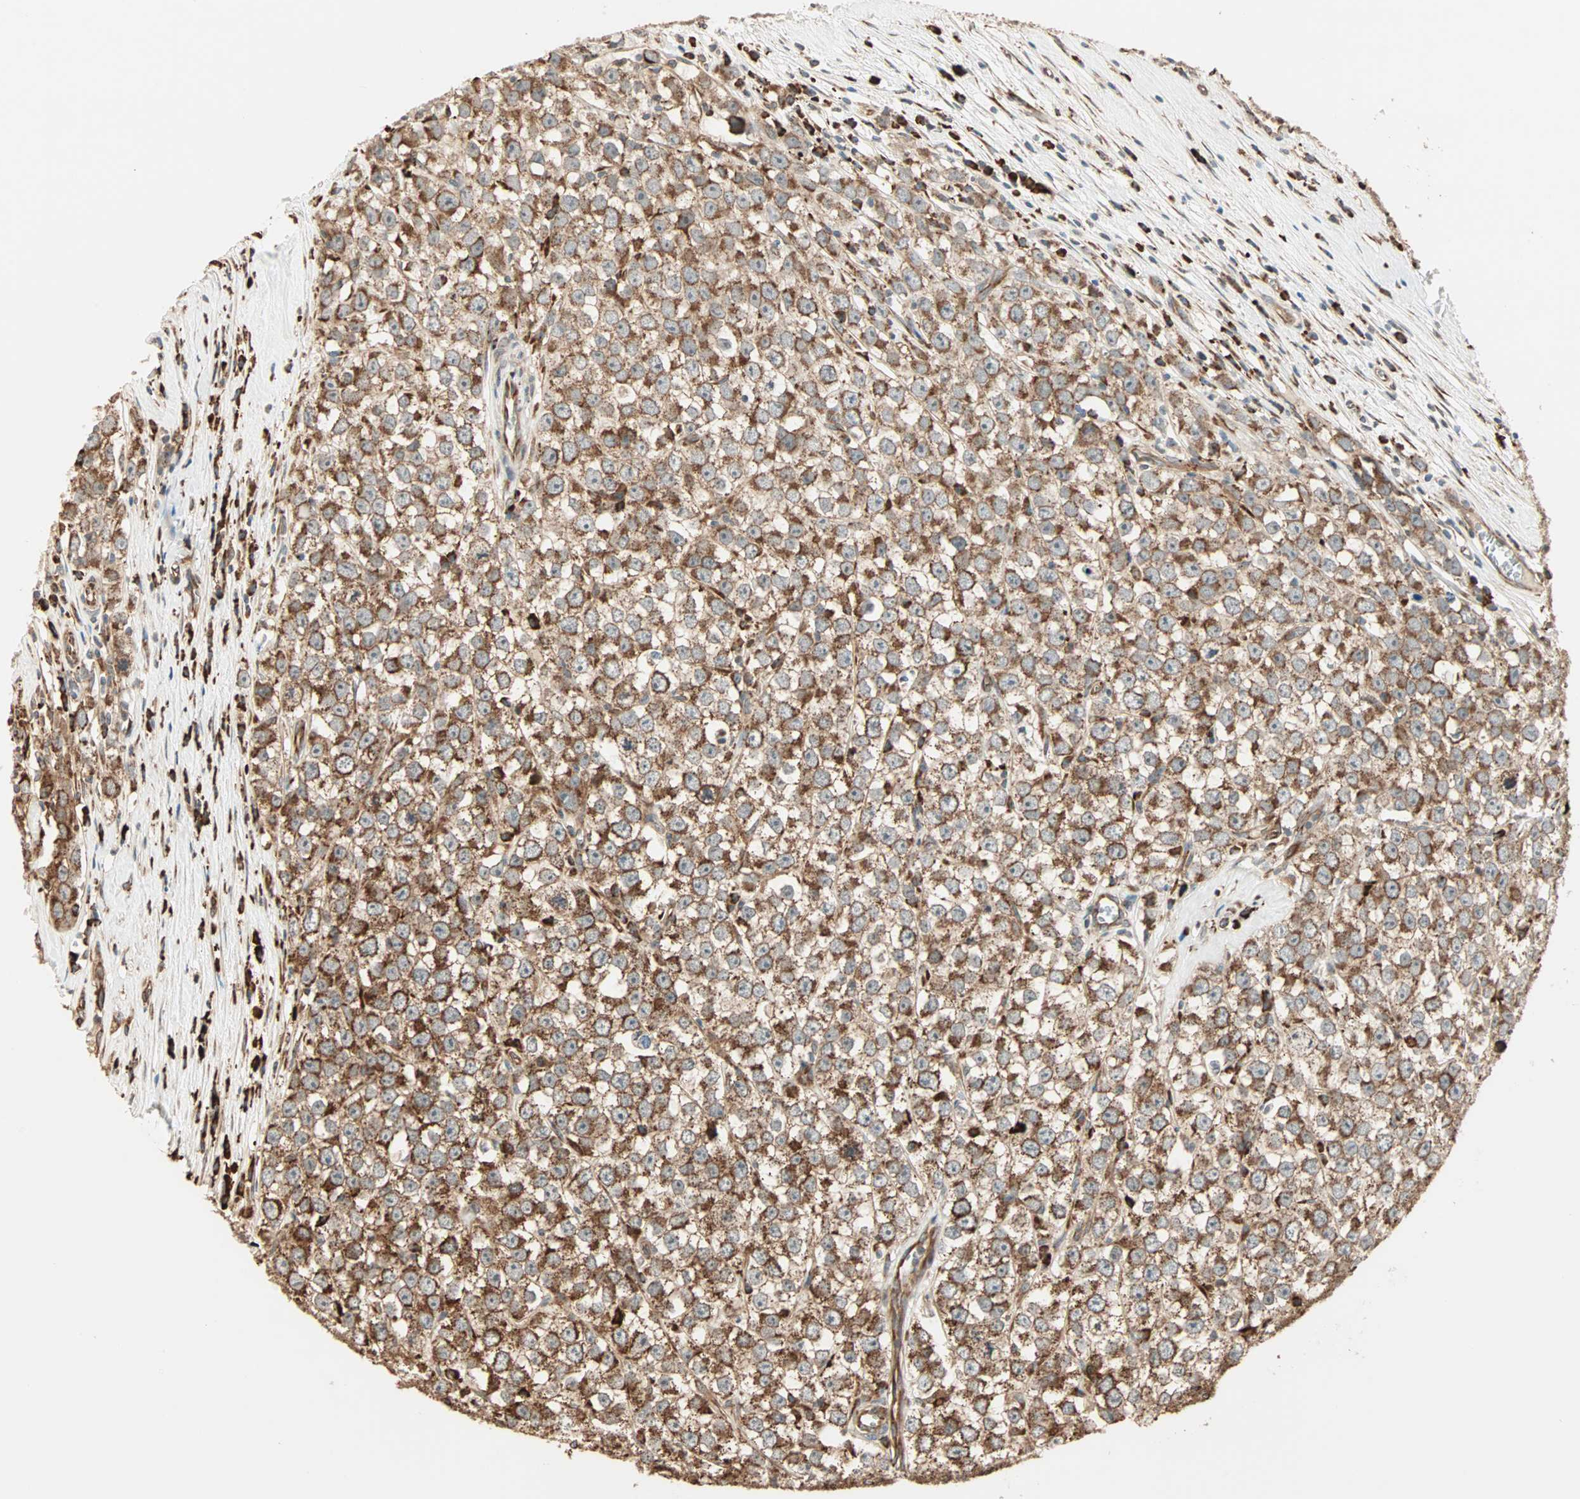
{"staining": {"intensity": "strong", "quantity": ">75%", "location": "cytoplasmic/membranous"}, "tissue": "testis cancer", "cell_type": "Tumor cells", "image_type": "cancer", "snomed": [{"axis": "morphology", "description": "Seminoma, NOS"}, {"axis": "morphology", "description": "Carcinoma, Embryonal, NOS"}, {"axis": "topography", "description": "Testis"}], "caption": "Testis seminoma stained for a protein demonstrates strong cytoplasmic/membranous positivity in tumor cells. Using DAB (brown) and hematoxylin (blue) stains, captured at high magnification using brightfield microscopy.", "gene": "P4HA1", "patient": {"sex": "male", "age": 52}}